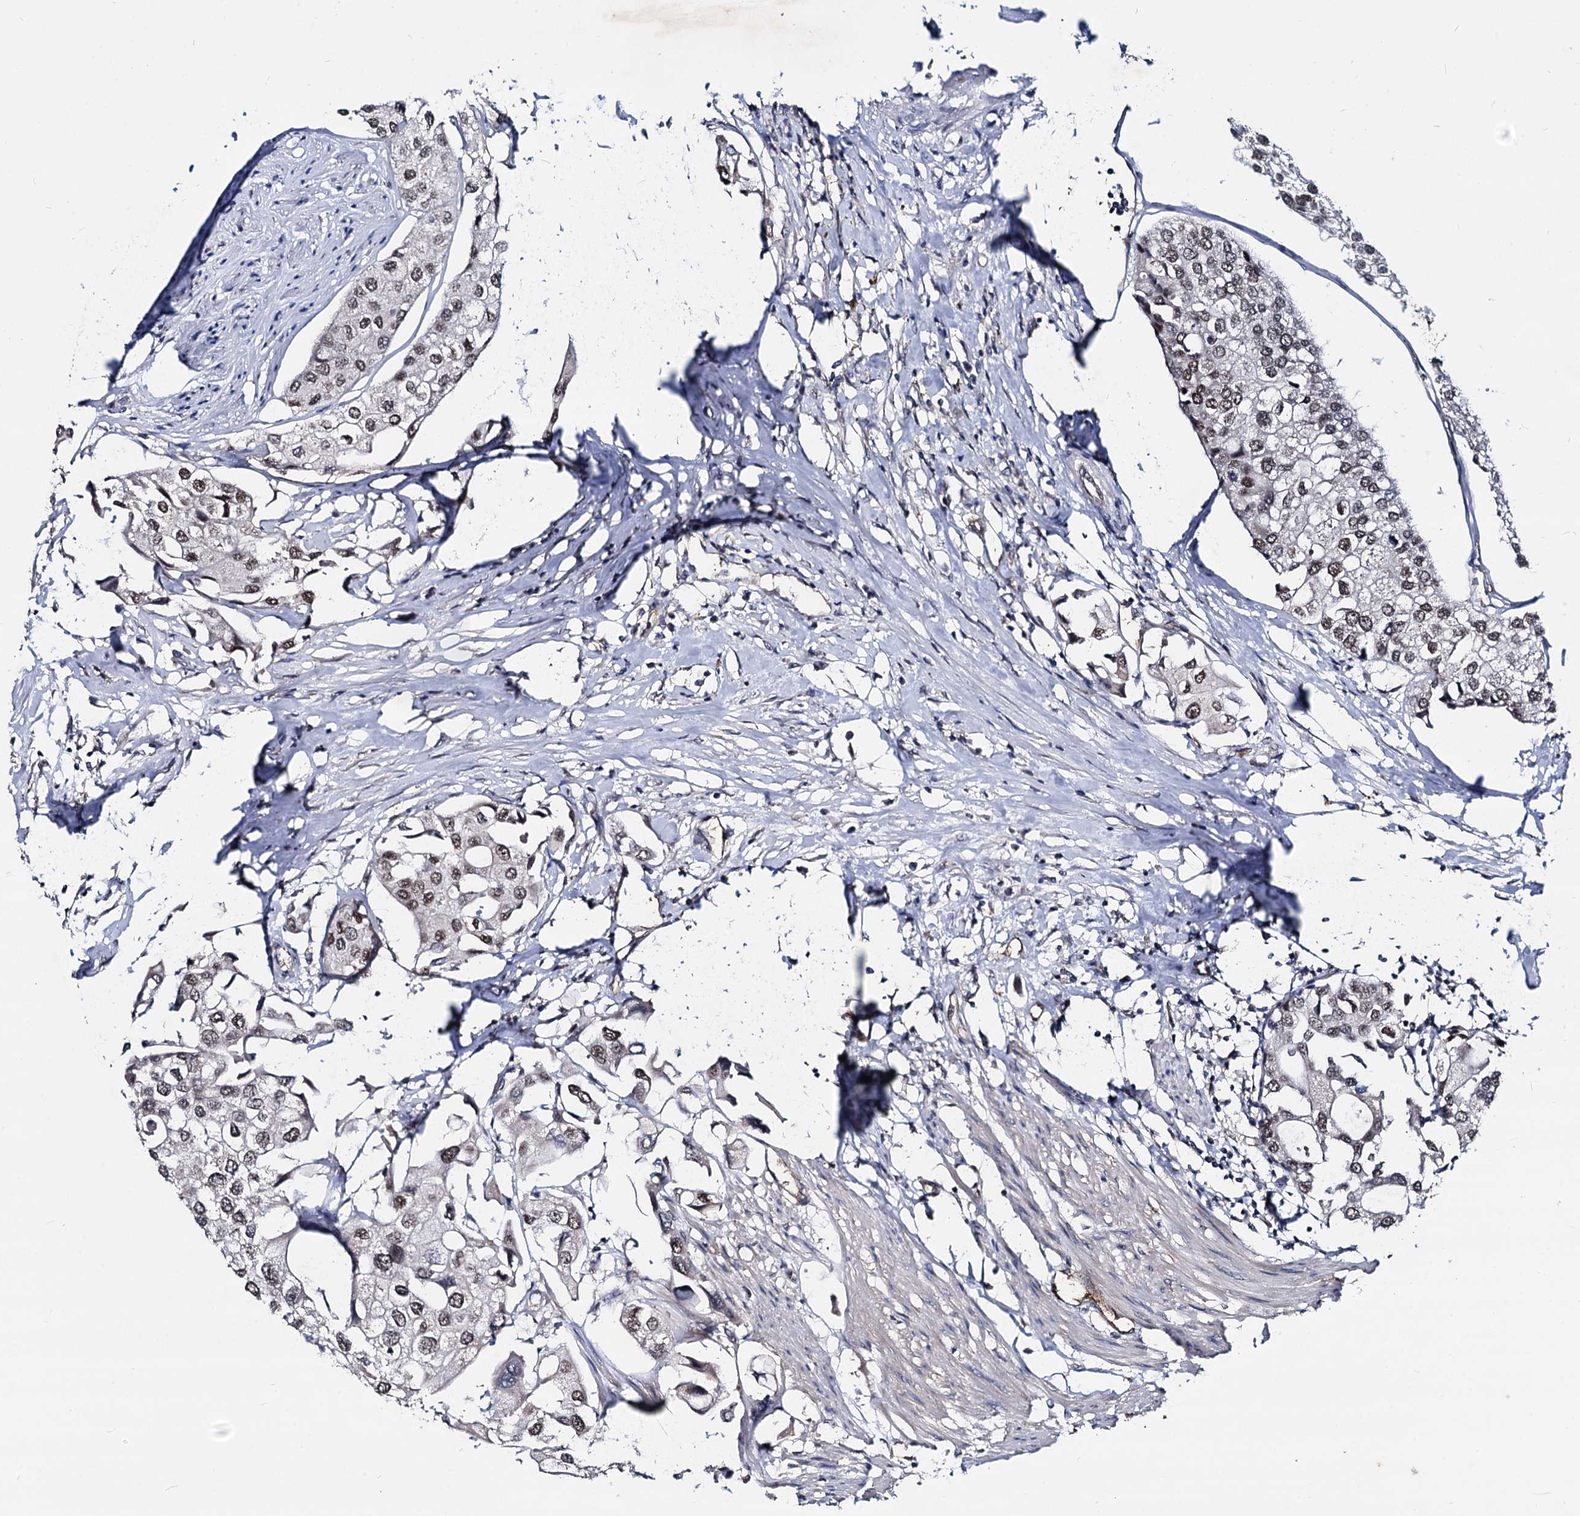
{"staining": {"intensity": "weak", "quantity": ">75%", "location": "nuclear"}, "tissue": "urothelial cancer", "cell_type": "Tumor cells", "image_type": "cancer", "snomed": [{"axis": "morphology", "description": "Urothelial carcinoma, High grade"}, {"axis": "topography", "description": "Urinary bladder"}], "caption": "The immunohistochemical stain labels weak nuclear expression in tumor cells of urothelial carcinoma (high-grade) tissue.", "gene": "GALNT11", "patient": {"sex": "male", "age": 64}}